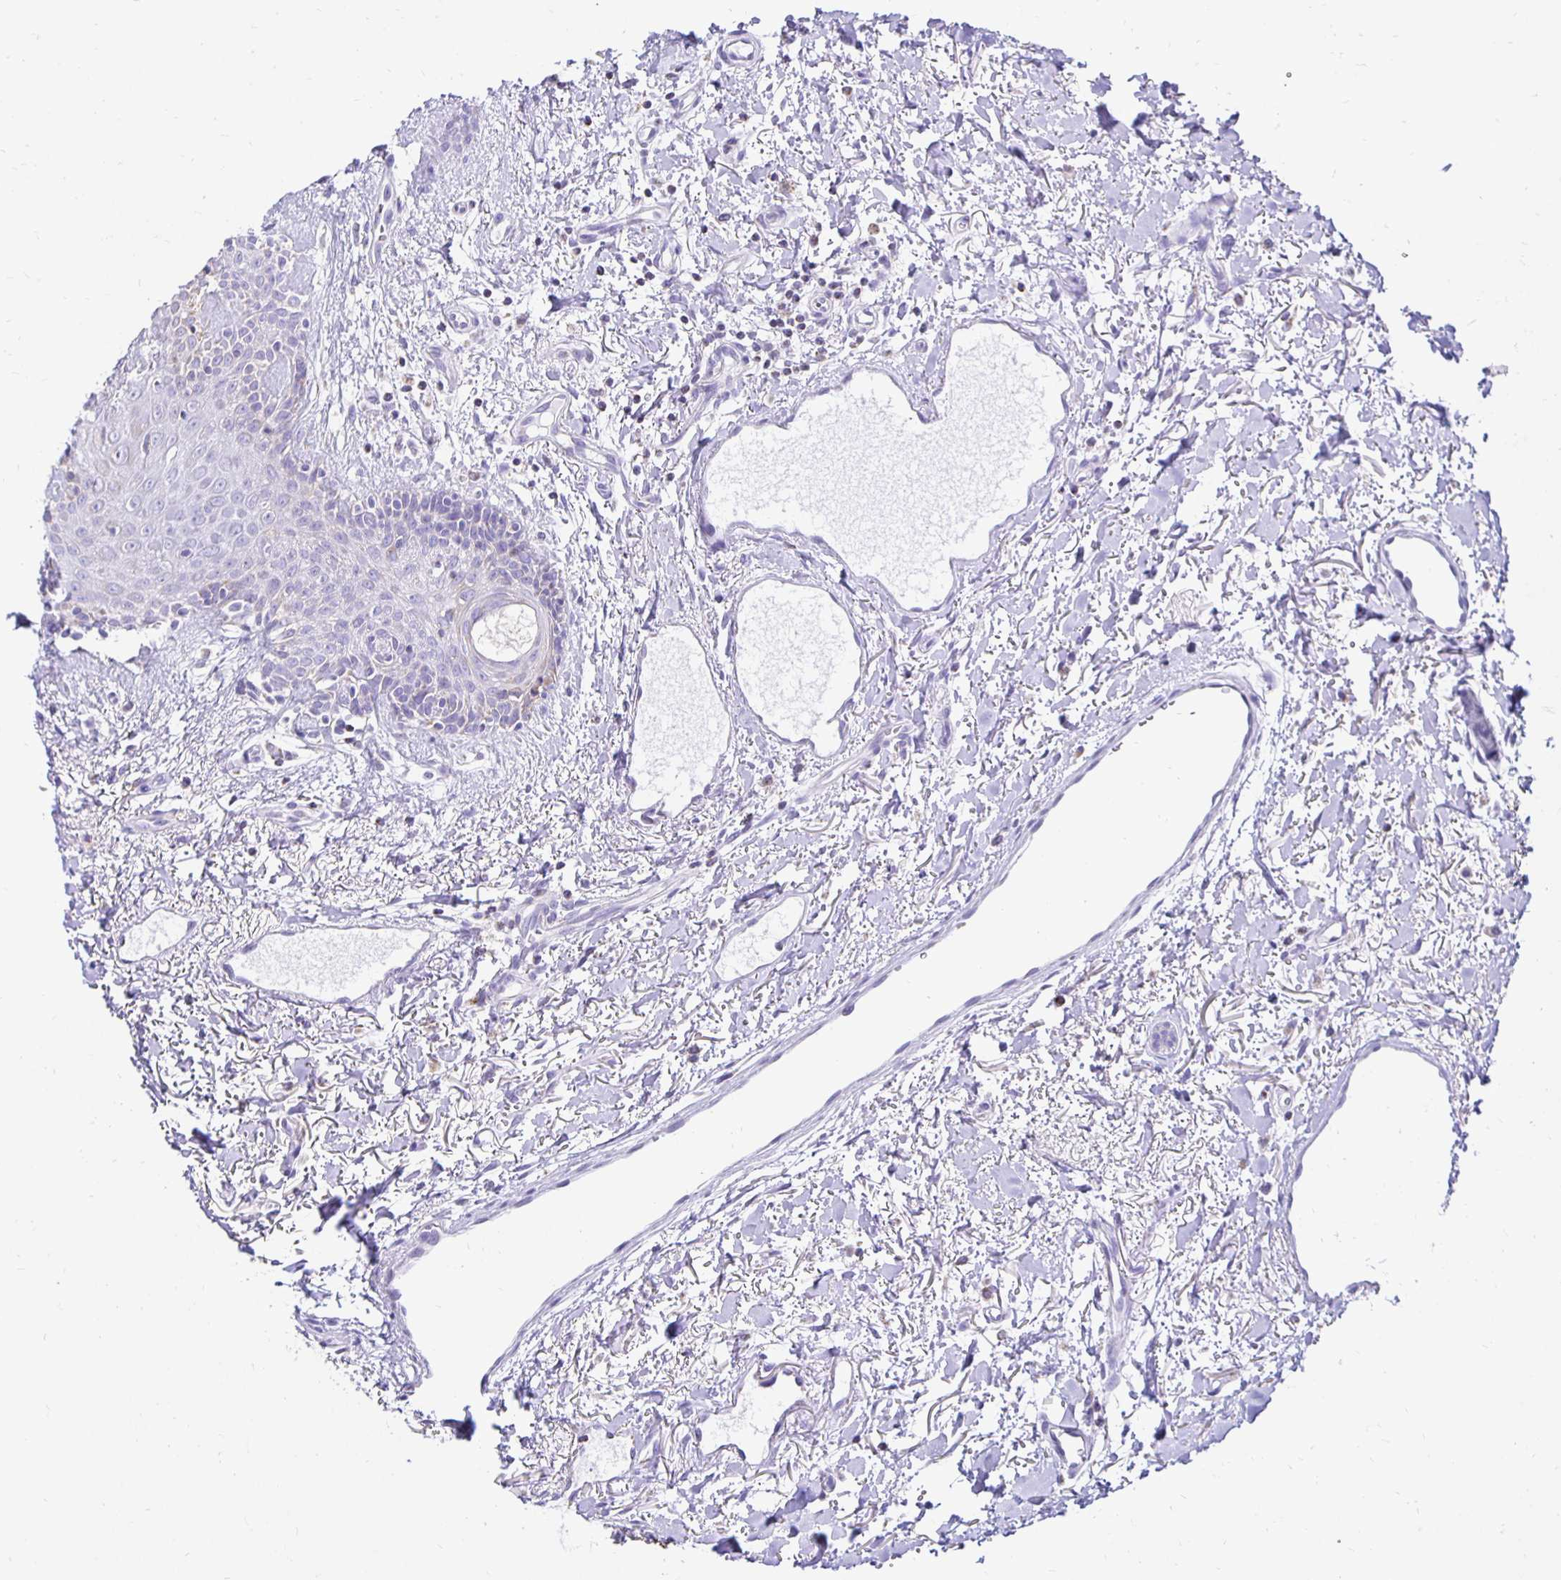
{"staining": {"intensity": "negative", "quantity": "none", "location": "none"}, "tissue": "breast cancer", "cell_type": "Tumor cells", "image_type": "cancer", "snomed": [{"axis": "morphology", "description": "Duct carcinoma"}, {"axis": "topography", "description": "Breast"}], "caption": "A histopathology image of breast cancer (invasive ductal carcinoma) stained for a protein reveals no brown staining in tumor cells.", "gene": "PLAAT2", "patient": {"sex": "female", "age": 54}}